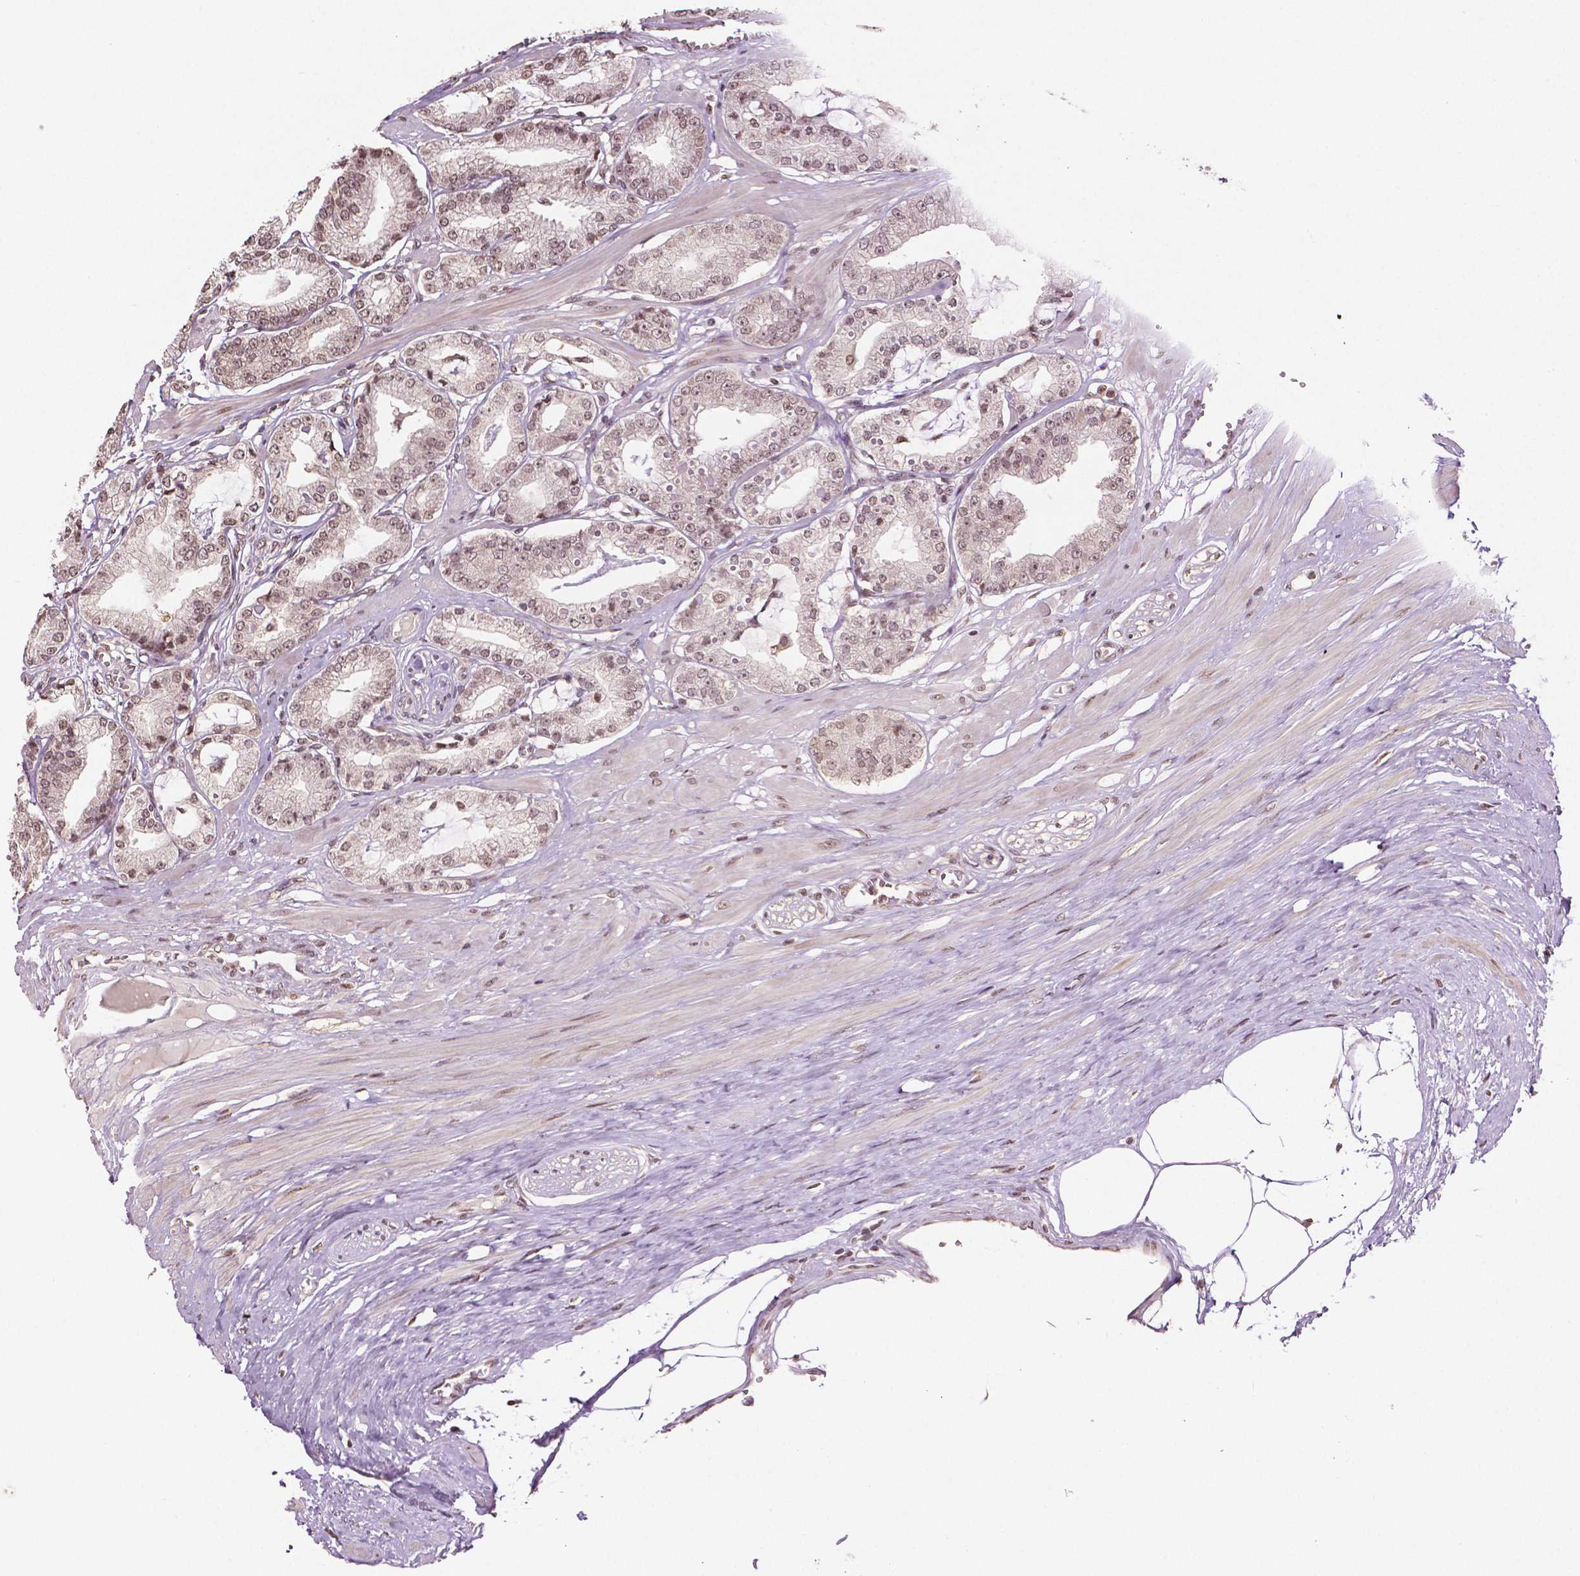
{"staining": {"intensity": "moderate", "quantity": ">75%", "location": "nuclear"}, "tissue": "prostate cancer", "cell_type": "Tumor cells", "image_type": "cancer", "snomed": [{"axis": "morphology", "description": "Adenocarcinoma, High grade"}, {"axis": "topography", "description": "Prostate"}], "caption": "Tumor cells show moderate nuclear positivity in about >75% of cells in prostate cancer.", "gene": "DEK", "patient": {"sex": "male", "age": 71}}